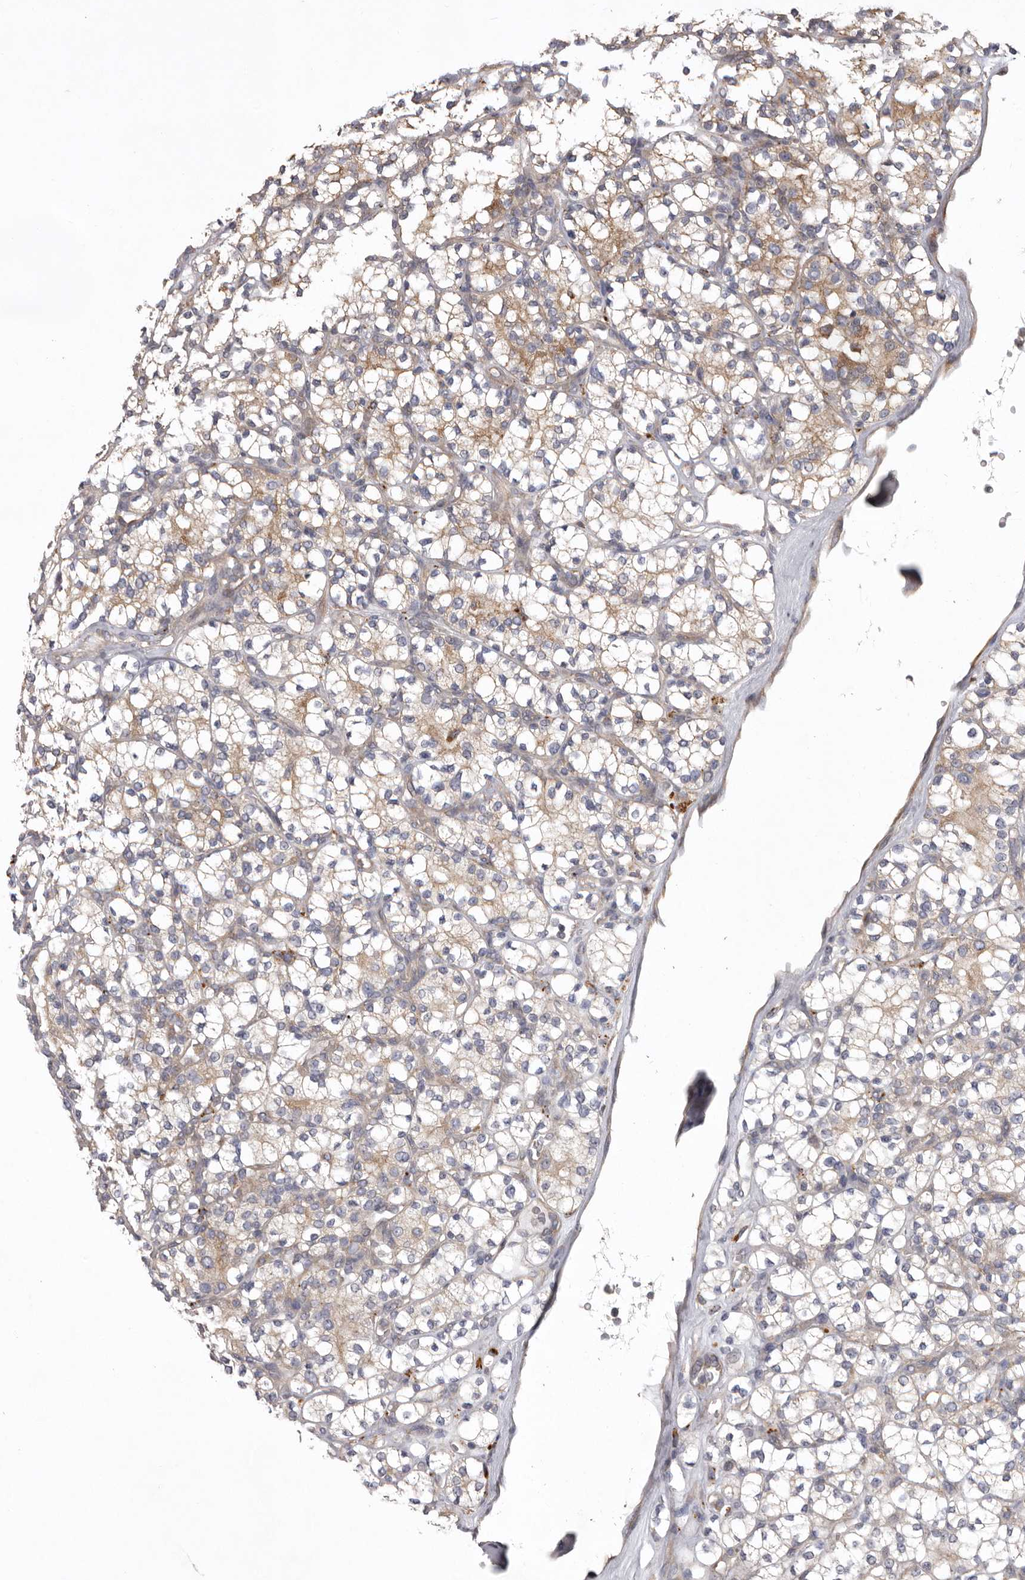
{"staining": {"intensity": "weak", "quantity": "<25%", "location": "cytoplasmic/membranous"}, "tissue": "renal cancer", "cell_type": "Tumor cells", "image_type": "cancer", "snomed": [{"axis": "morphology", "description": "Adenocarcinoma, NOS"}, {"axis": "topography", "description": "Kidney"}], "caption": "Tumor cells are negative for protein expression in human renal cancer.", "gene": "WDR47", "patient": {"sex": "male", "age": 77}}